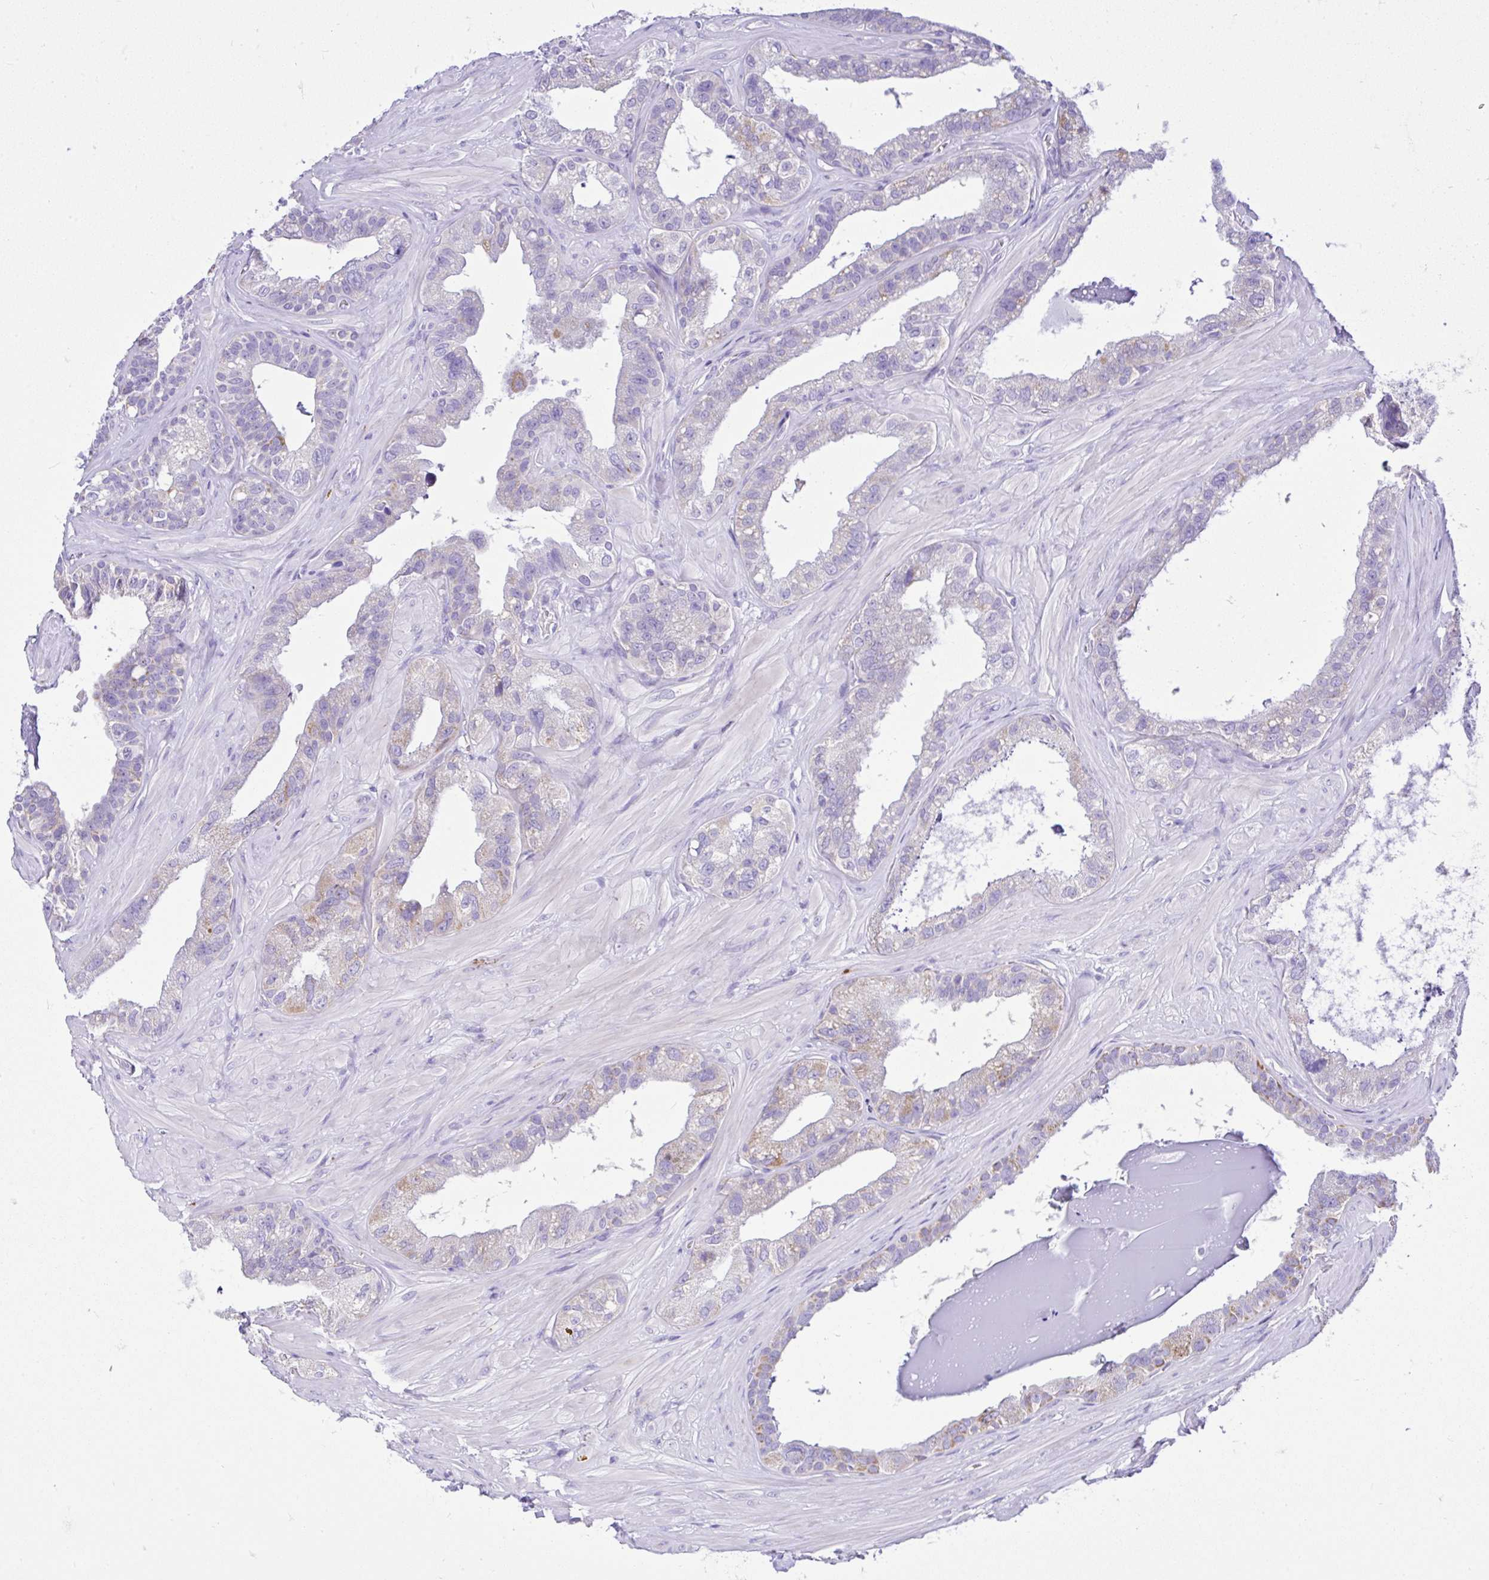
{"staining": {"intensity": "weak", "quantity": "<25%", "location": "cytoplasmic/membranous"}, "tissue": "seminal vesicle", "cell_type": "Glandular cells", "image_type": "normal", "snomed": [{"axis": "morphology", "description": "Normal tissue, NOS"}, {"axis": "topography", "description": "Seminal veicle"}, {"axis": "topography", "description": "Peripheral nerve tissue"}], "caption": "IHC of benign human seminal vesicle reveals no staining in glandular cells. (Immunohistochemistry, brightfield microscopy, high magnification).", "gene": "SLC13A1", "patient": {"sex": "male", "age": 76}}